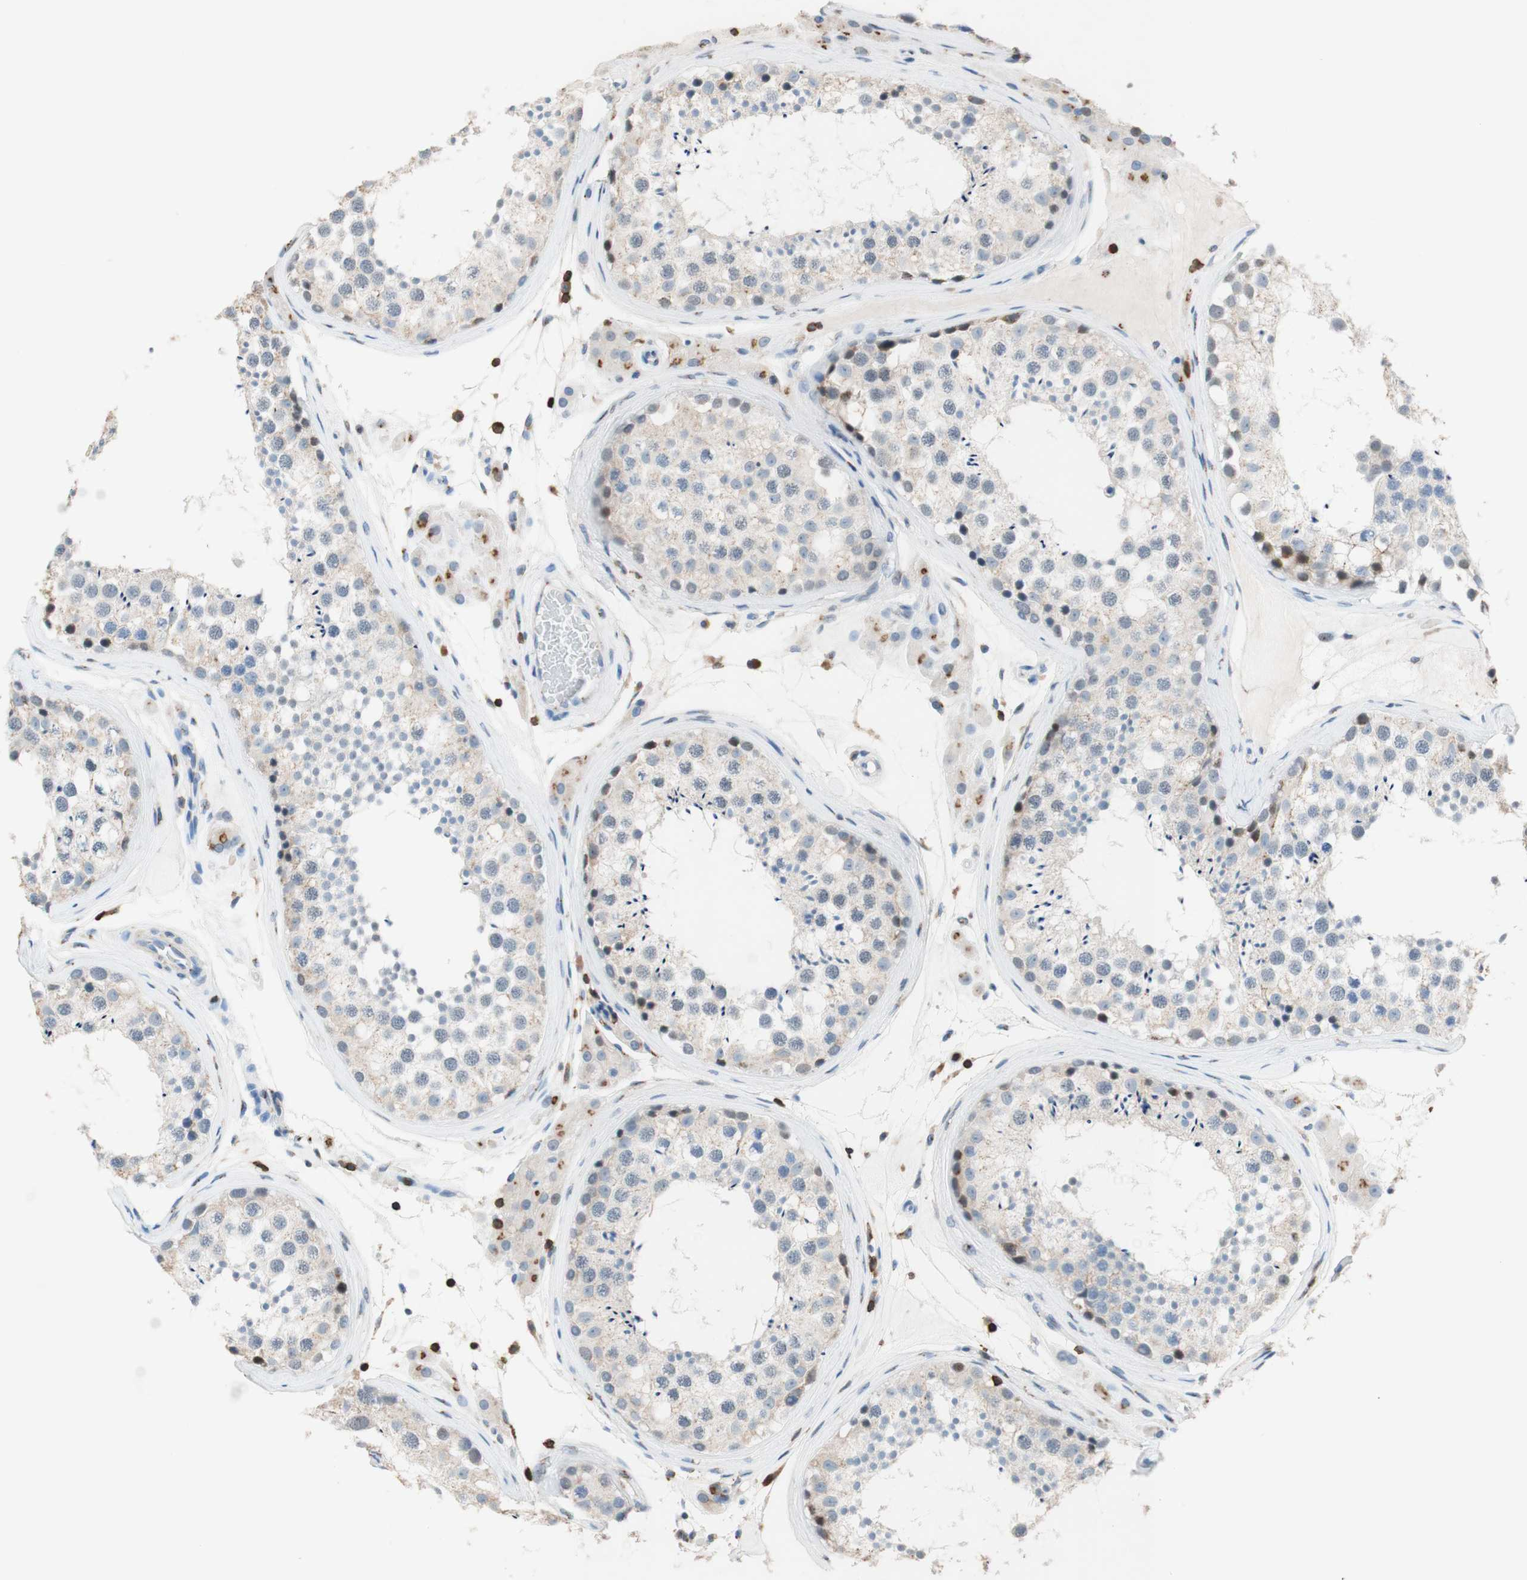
{"staining": {"intensity": "moderate", "quantity": "<25%", "location": "cytoplasmic/membranous,nuclear"}, "tissue": "testis", "cell_type": "Cells in seminiferous ducts", "image_type": "normal", "snomed": [{"axis": "morphology", "description": "Normal tissue, NOS"}, {"axis": "topography", "description": "Testis"}], "caption": "Protein expression analysis of normal human testis reveals moderate cytoplasmic/membranous,nuclear expression in approximately <25% of cells in seminiferous ducts.", "gene": "SPINK6", "patient": {"sex": "male", "age": 46}}